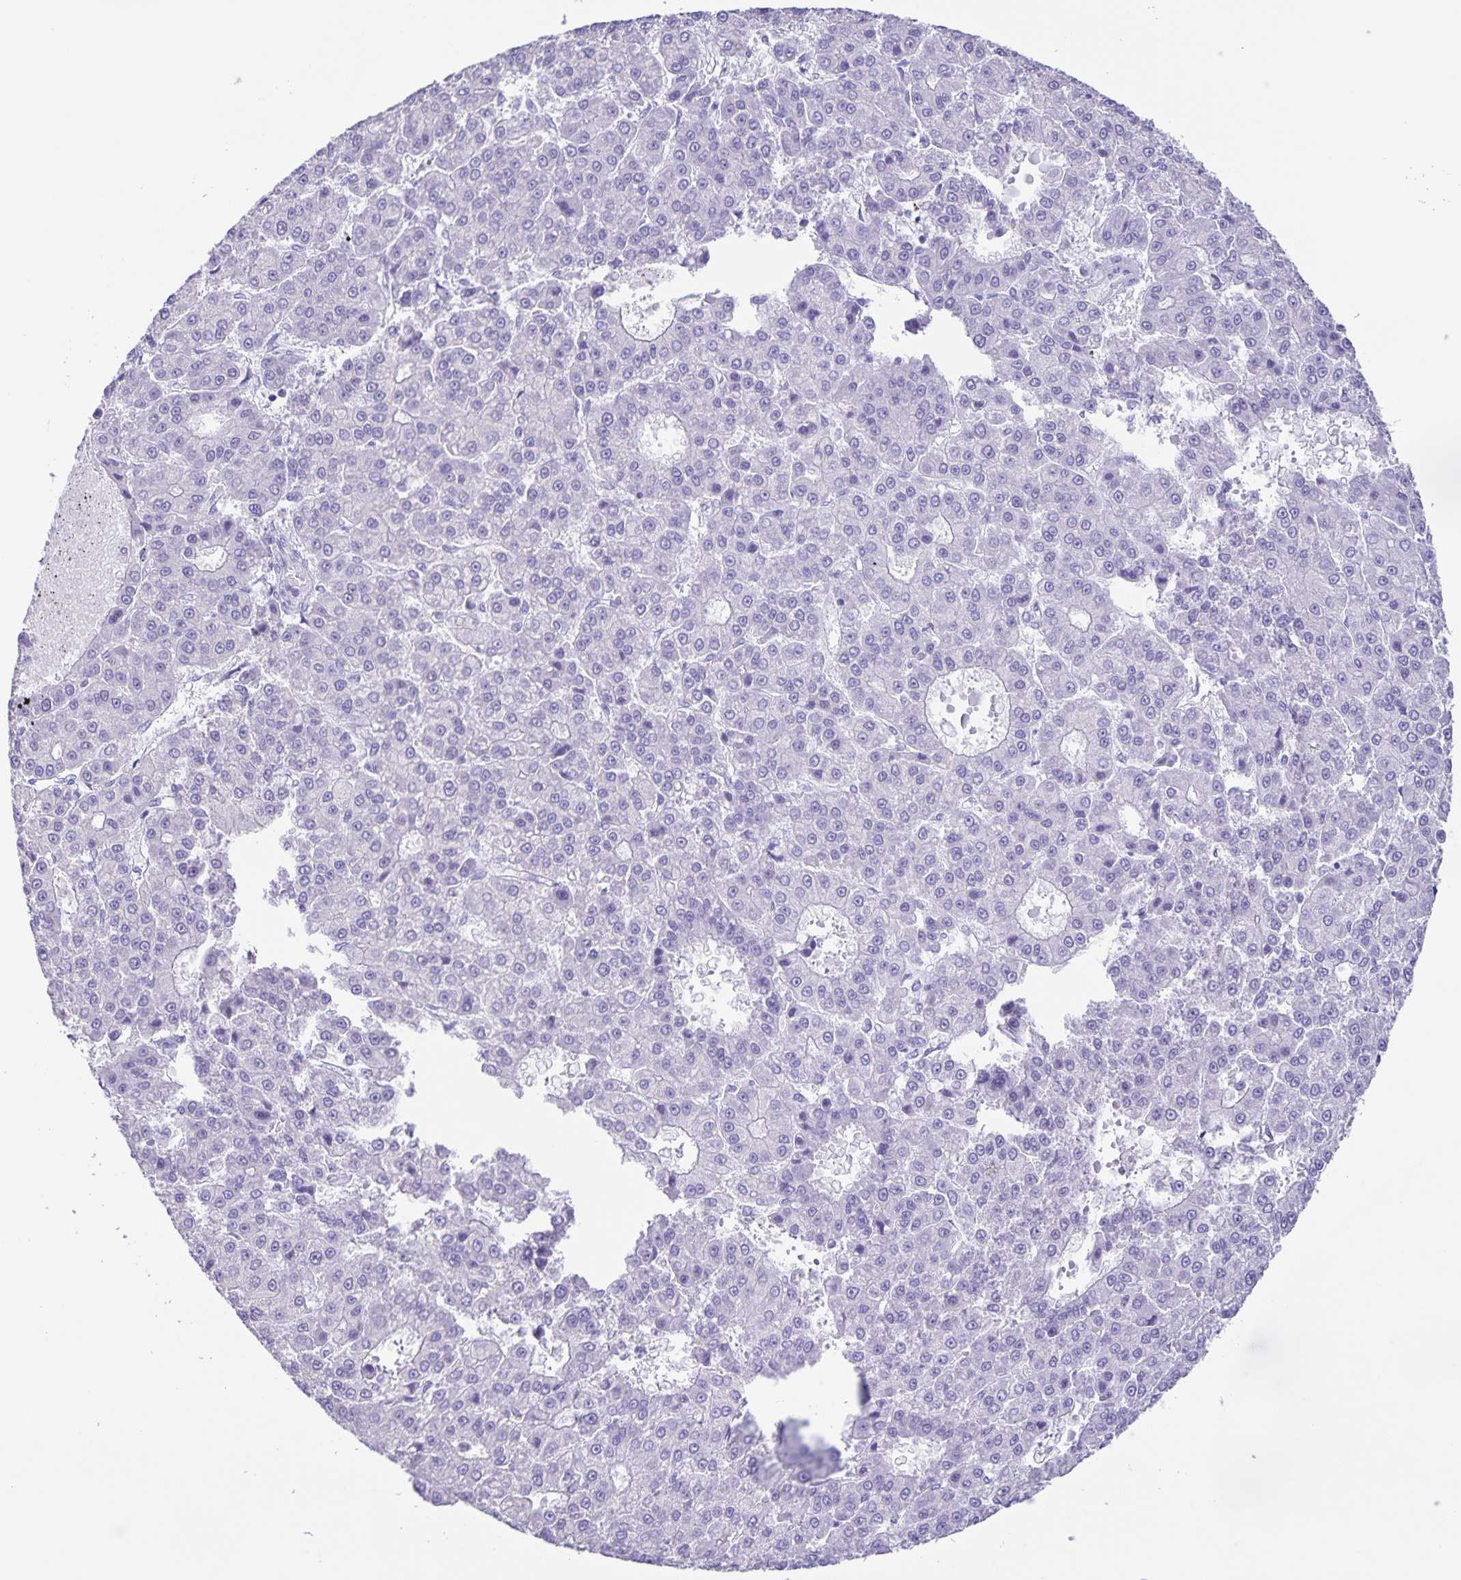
{"staining": {"intensity": "negative", "quantity": "none", "location": "none"}, "tissue": "liver cancer", "cell_type": "Tumor cells", "image_type": "cancer", "snomed": [{"axis": "morphology", "description": "Carcinoma, Hepatocellular, NOS"}, {"axis": "topography", "description": "Liver"}], "caption": "Tumor cells are negative for protein expression in human liver cancer.", "gene": "CAPSL", "patient": {"sex": "male", "age": 70}}